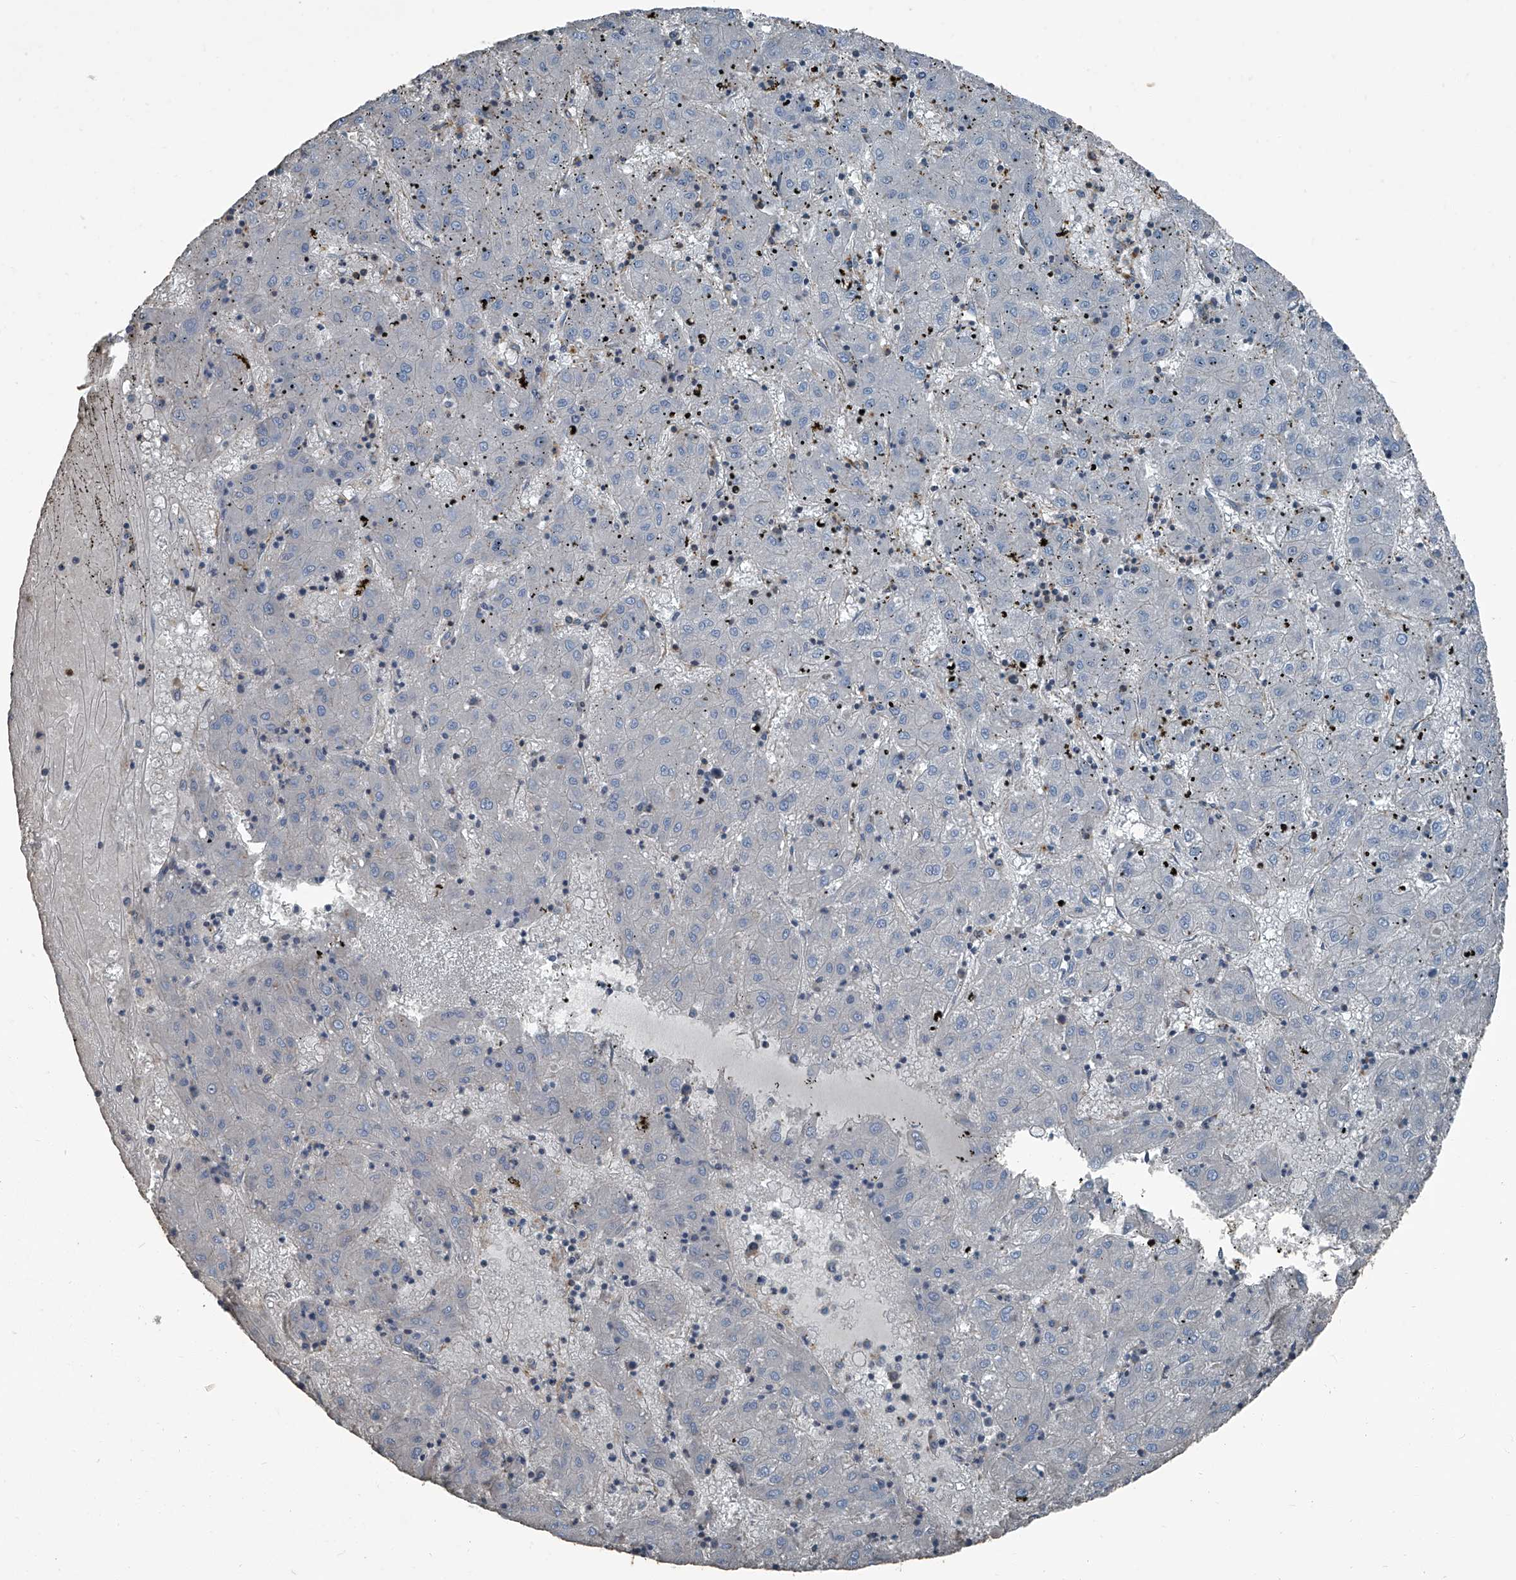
{"staining": {"intensity": "negative", "quantity": "none", "location": "none"}, "tissue": "liver cancer", "cell_type": "Tumor cells", "image_type": "cancer", "snomed": [{"axis": "morphology", "description": "Carcinoma, Hepatocellular, NOS"}, {"axis": "topography", "description": "Liver"}], "caption": "Immunohistochemical staining of hepatocellular carcinoma (liver) demonstrates no significant staining in tumor cells.", "gene": "SEPTIN7", "patient": {"sex": "male", "age": 72}}